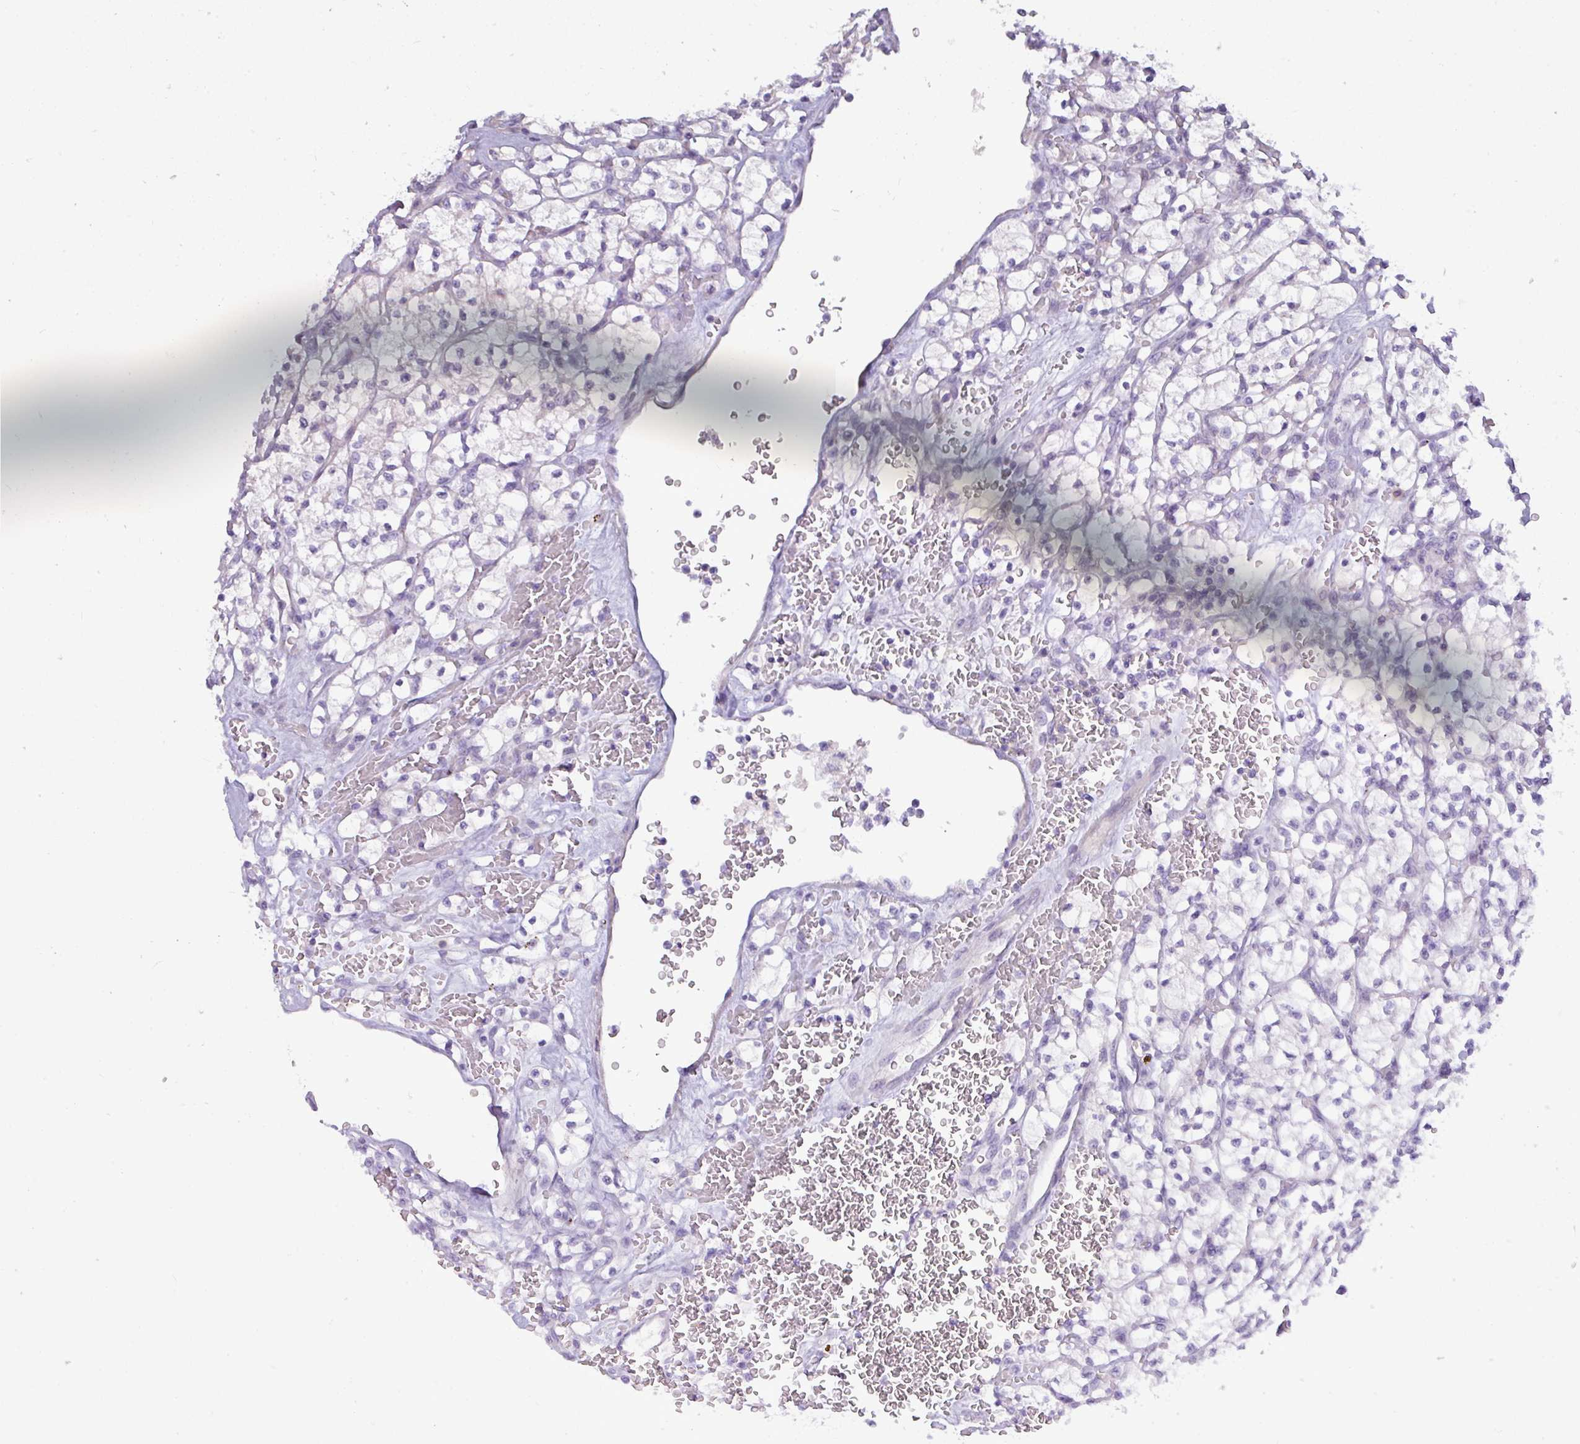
{"staining": {"intensity": "negative", "quantity": "none", "location": "none"}, "tissue": "renal cancer", "cell_type": "Tumor cells", "image_type": "cancer", "snomed": [{"axis": "morphology", "description": "Adenocarcinoma, NOS"}, {"axis": "topography", "description": "Kidney"}], "caption": "Immunohistochemical staining of renal cancer (adenocarcinoma) displays no significant positivity in tumor cells.", "gene": "TNFSF12", "patient": {"sex": "female", "age": 64}}